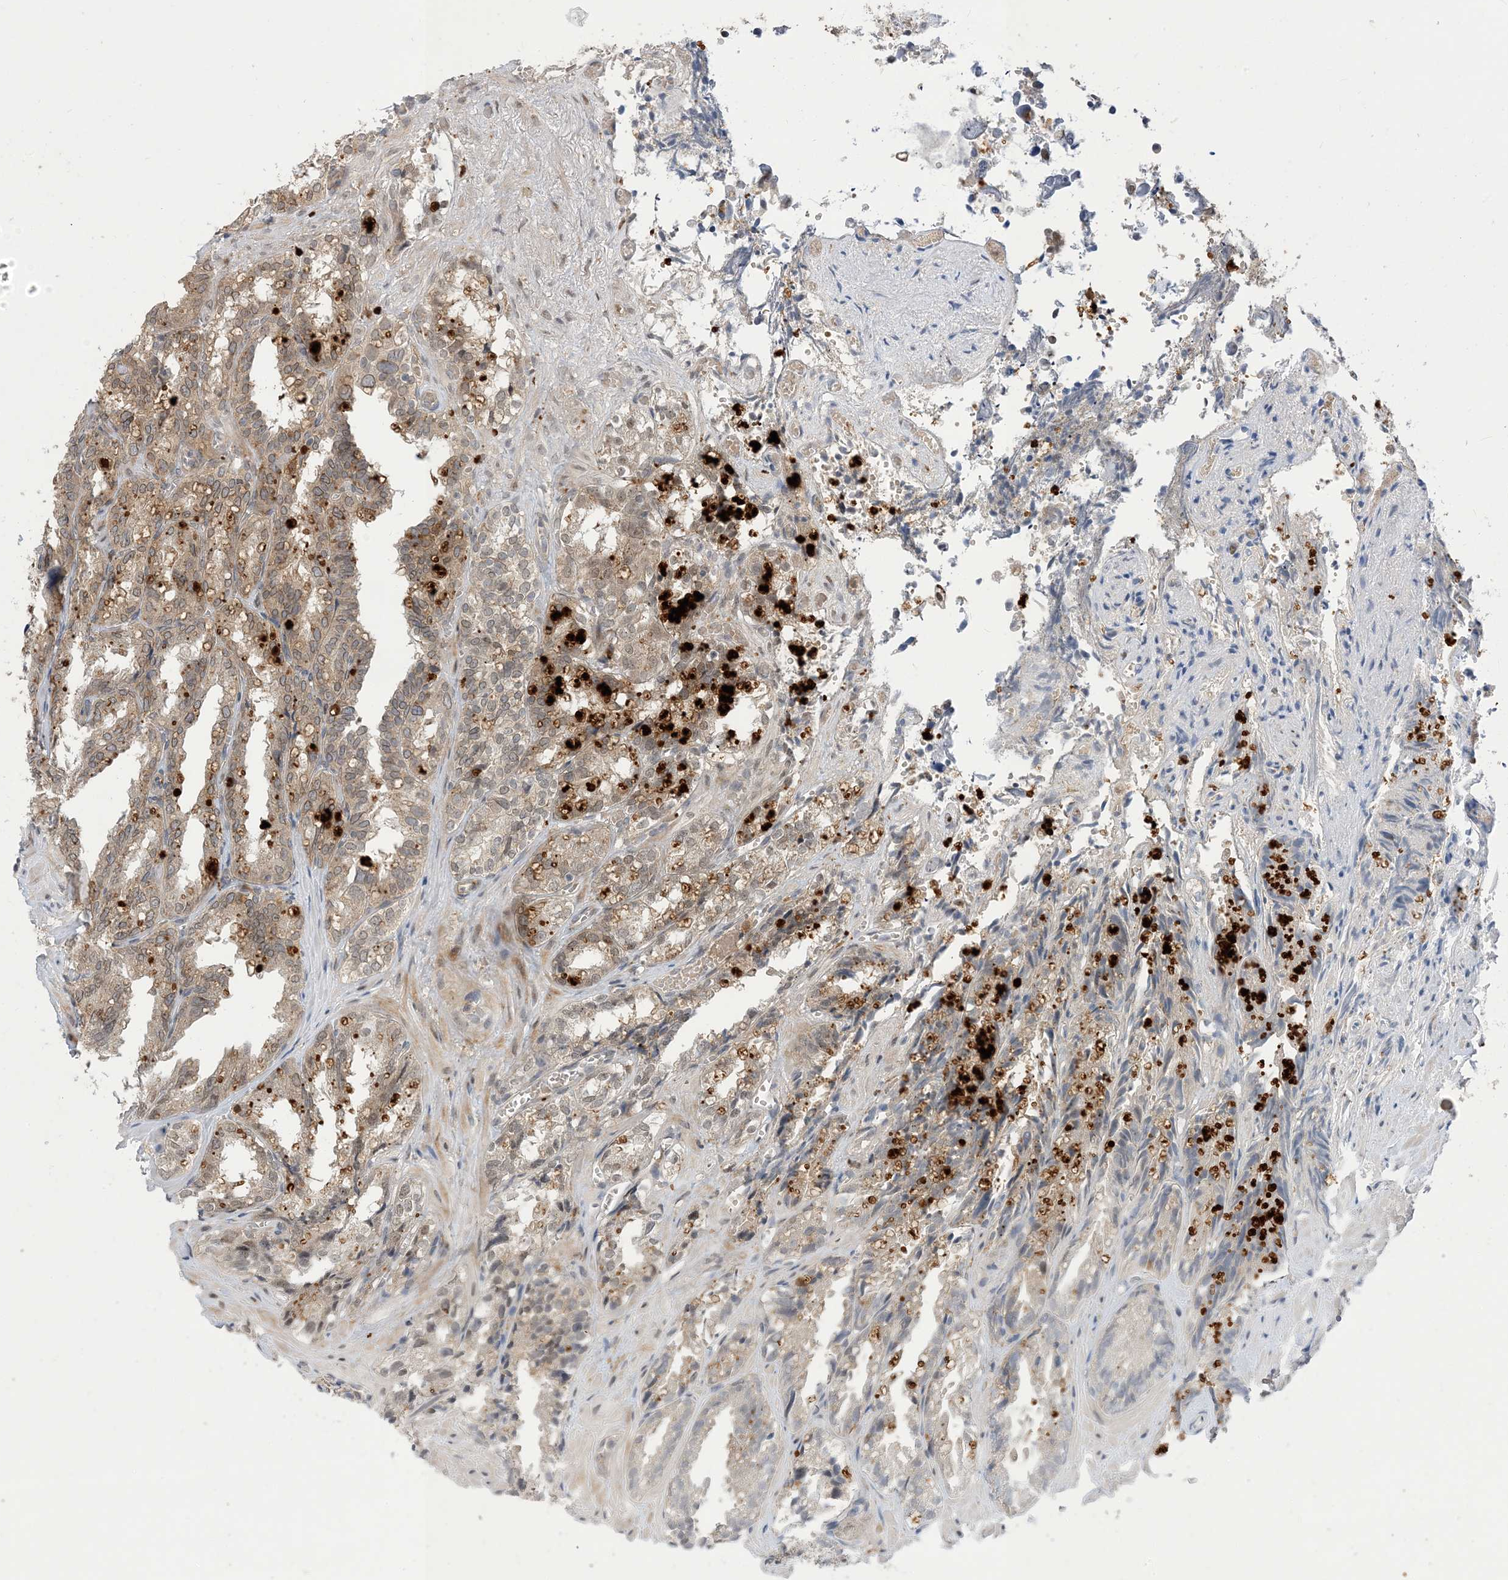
{"staining": {"intensity": "weak", "quantity": ">75%", "location": "cytoplasmic/membranous,nuclear"}, "tissue": "seminal vesicle", "cell_type": "Glandular cells", "image_type": "normal", "snomed": [{"axis": "morphology", "description": "Normal tissue, NOS"}, {"axis": "topography", "description": "Prostate"}, {"axis": "topography", "description": "Seminal veicle"}], "caption": "Seminal vesicle stained for a protein (brown) reveals weak cytoplasmic/membranous,nuclear positive expression in approximately >75% of glandular cells.", "gene": "NAGK", "patient": {"sex": "male", "age": 51}}